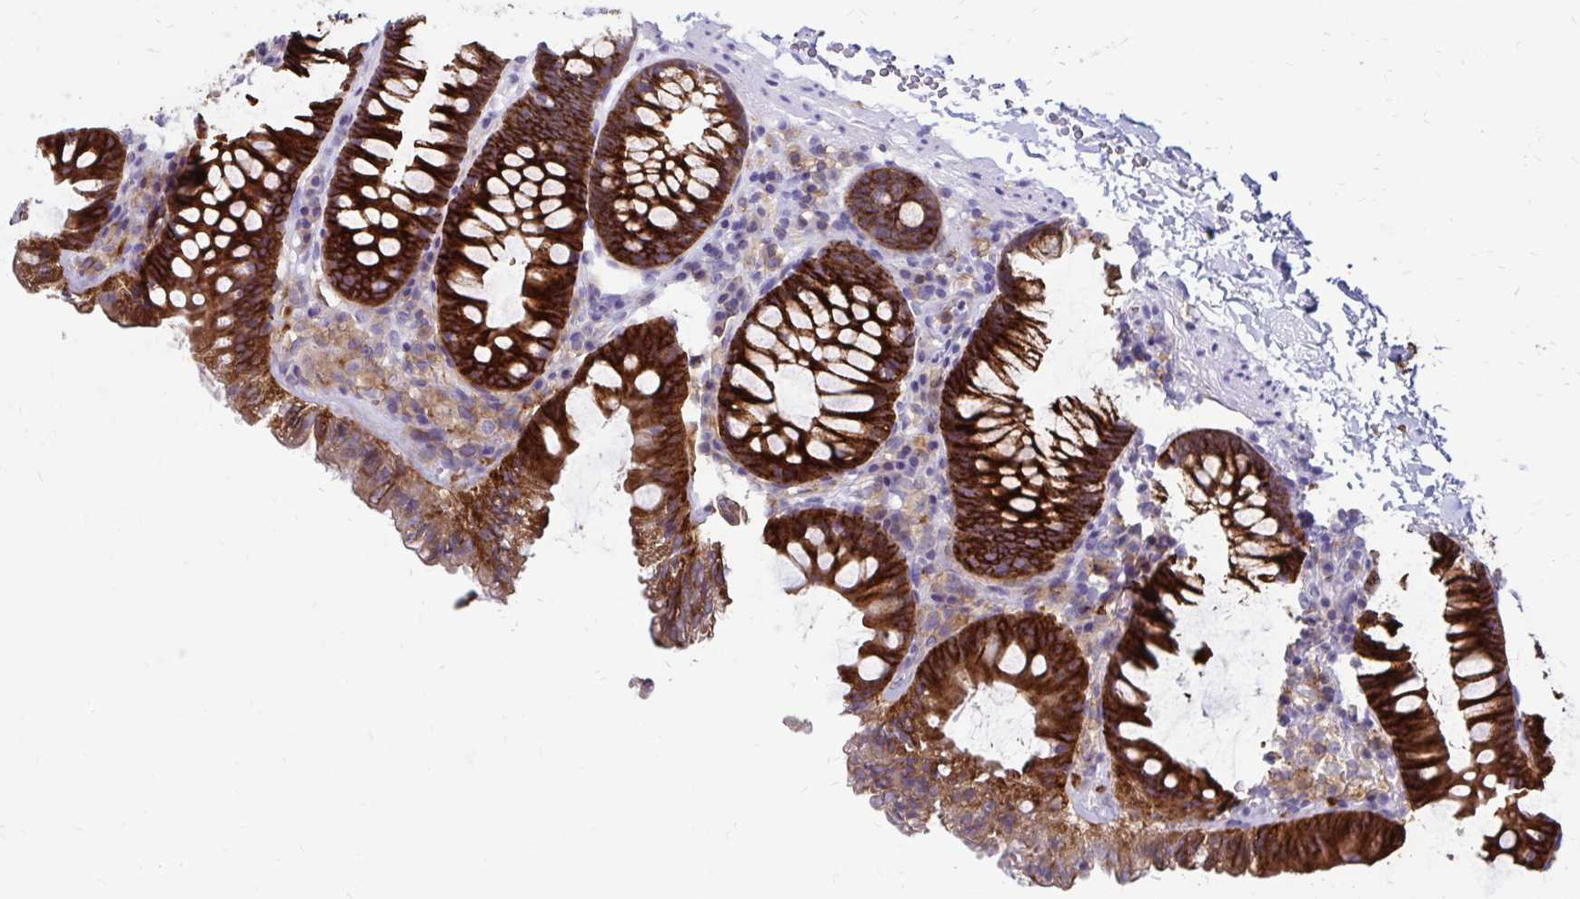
{"staining": {"intensity": "negative", "quantity": "none", "location": "none"}, "tissue": "colon", "cell_type": "Endothelial cells", "image_type": "normal", "snomed": [{"axis": "morphology", "description": "Normal tissue, NOS"}, {"axis": "topography", "description": "Colon"}, {"axis": "topography", "description": "Peripheral nerve tissue"}], "caption": "Image shows no protein expression in endothelial cells of normal colon.", "gene": "TNS3", "patient": {"sex": "male", "age": 84}}